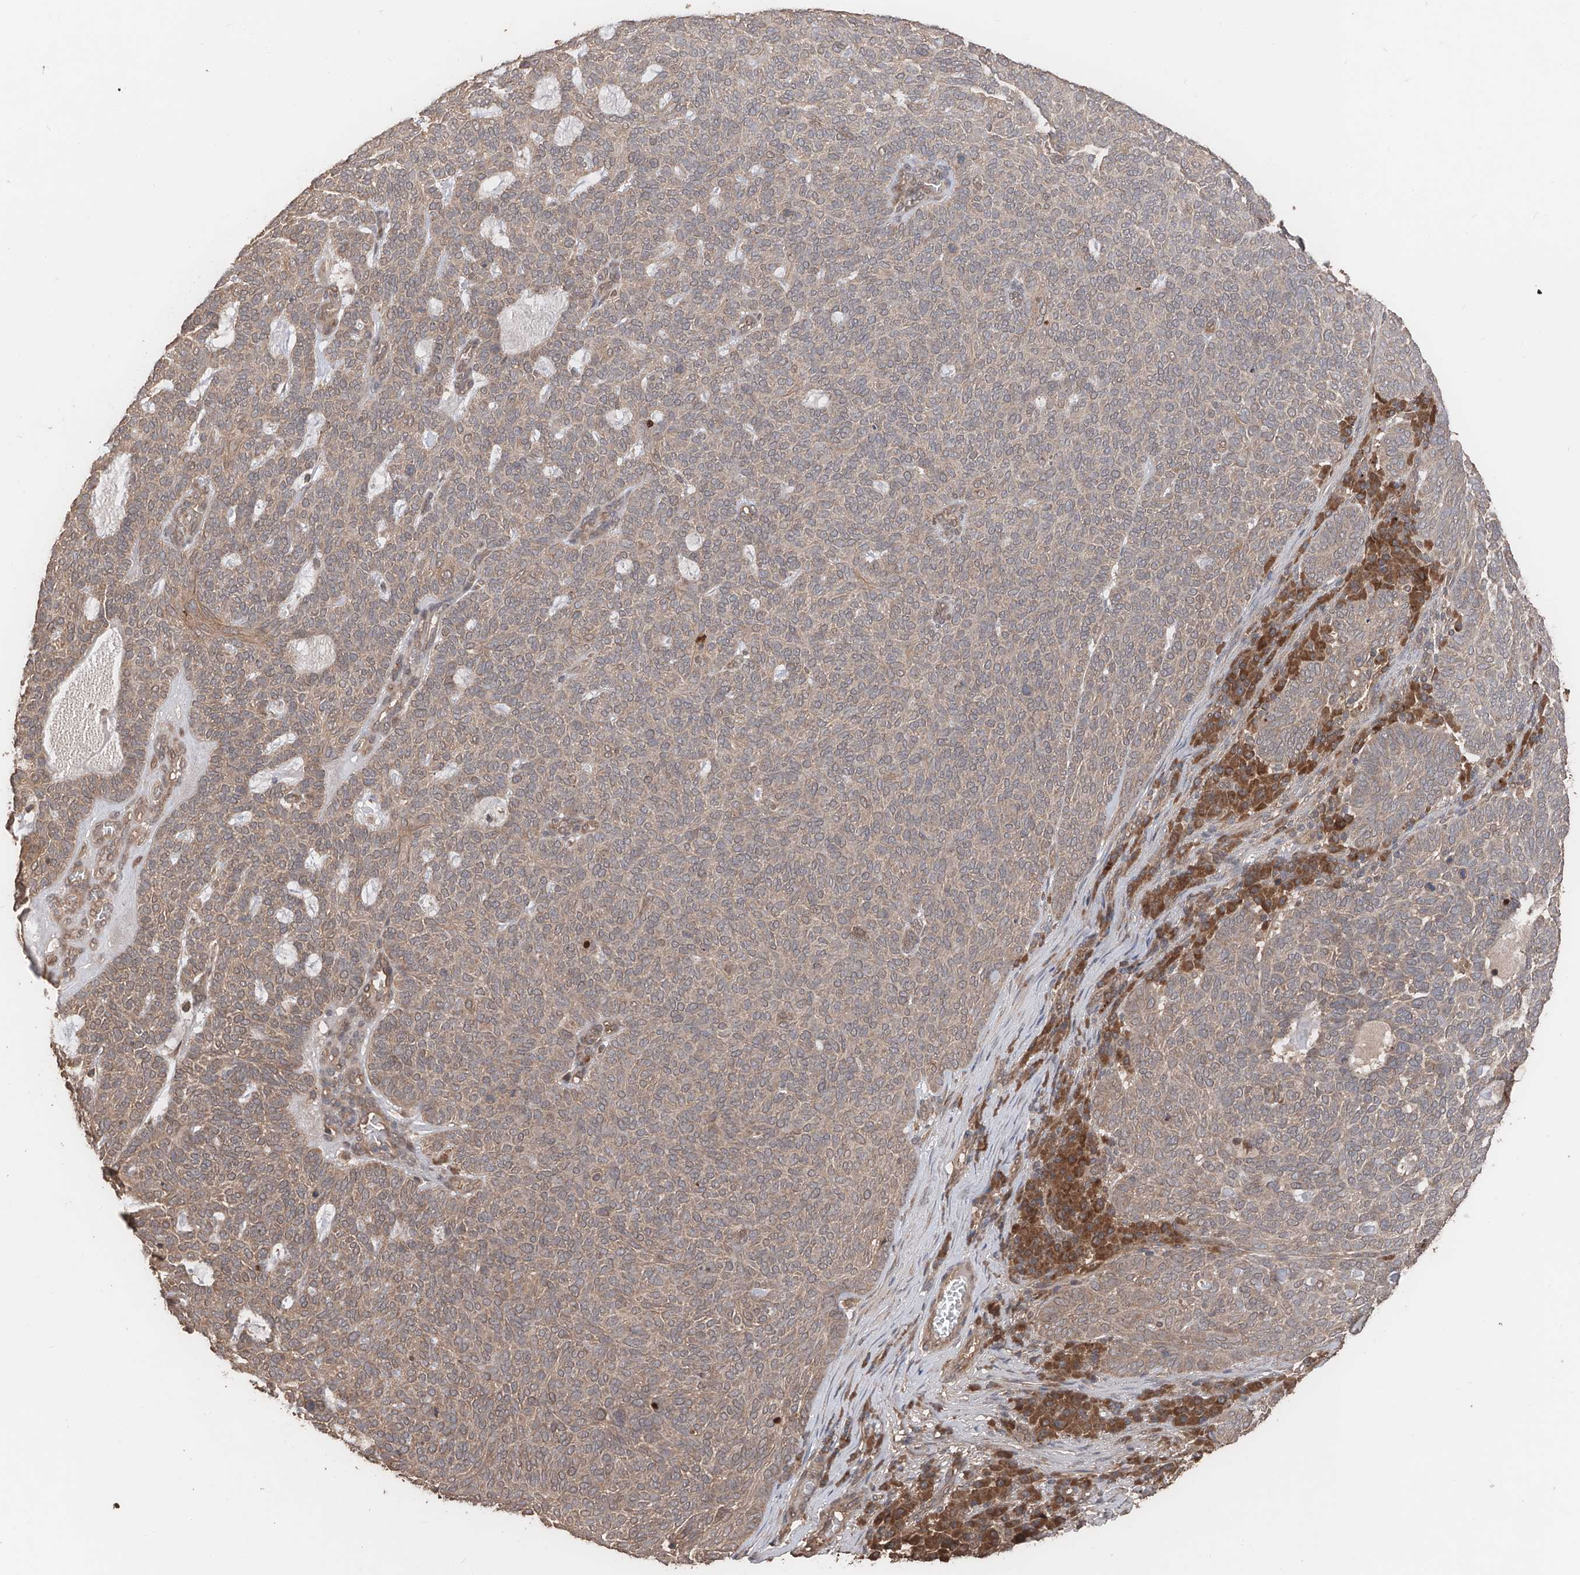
{"staining": {"intensity": "weak", "quantity": "25%-75%", "location": "cytoplasmic/membranous"}, "tissue": "skin cancer", "cell_type": "Tumor cells", "image_type": "cancer", "snomed": [{"axis": "morphology", "description": "Squamous cell carcinoma, NOS"}, {"axis": "topography", "description": "Skin"}], "caption": "Tumor cells show low levels of weak cytoplasmic/membranous staining in approximately 25%-75% of cells in human skin cancer (squamous cell carcinoma).", "gene": "FAM135A", "patient": {"sex": "female", "age": 90}}